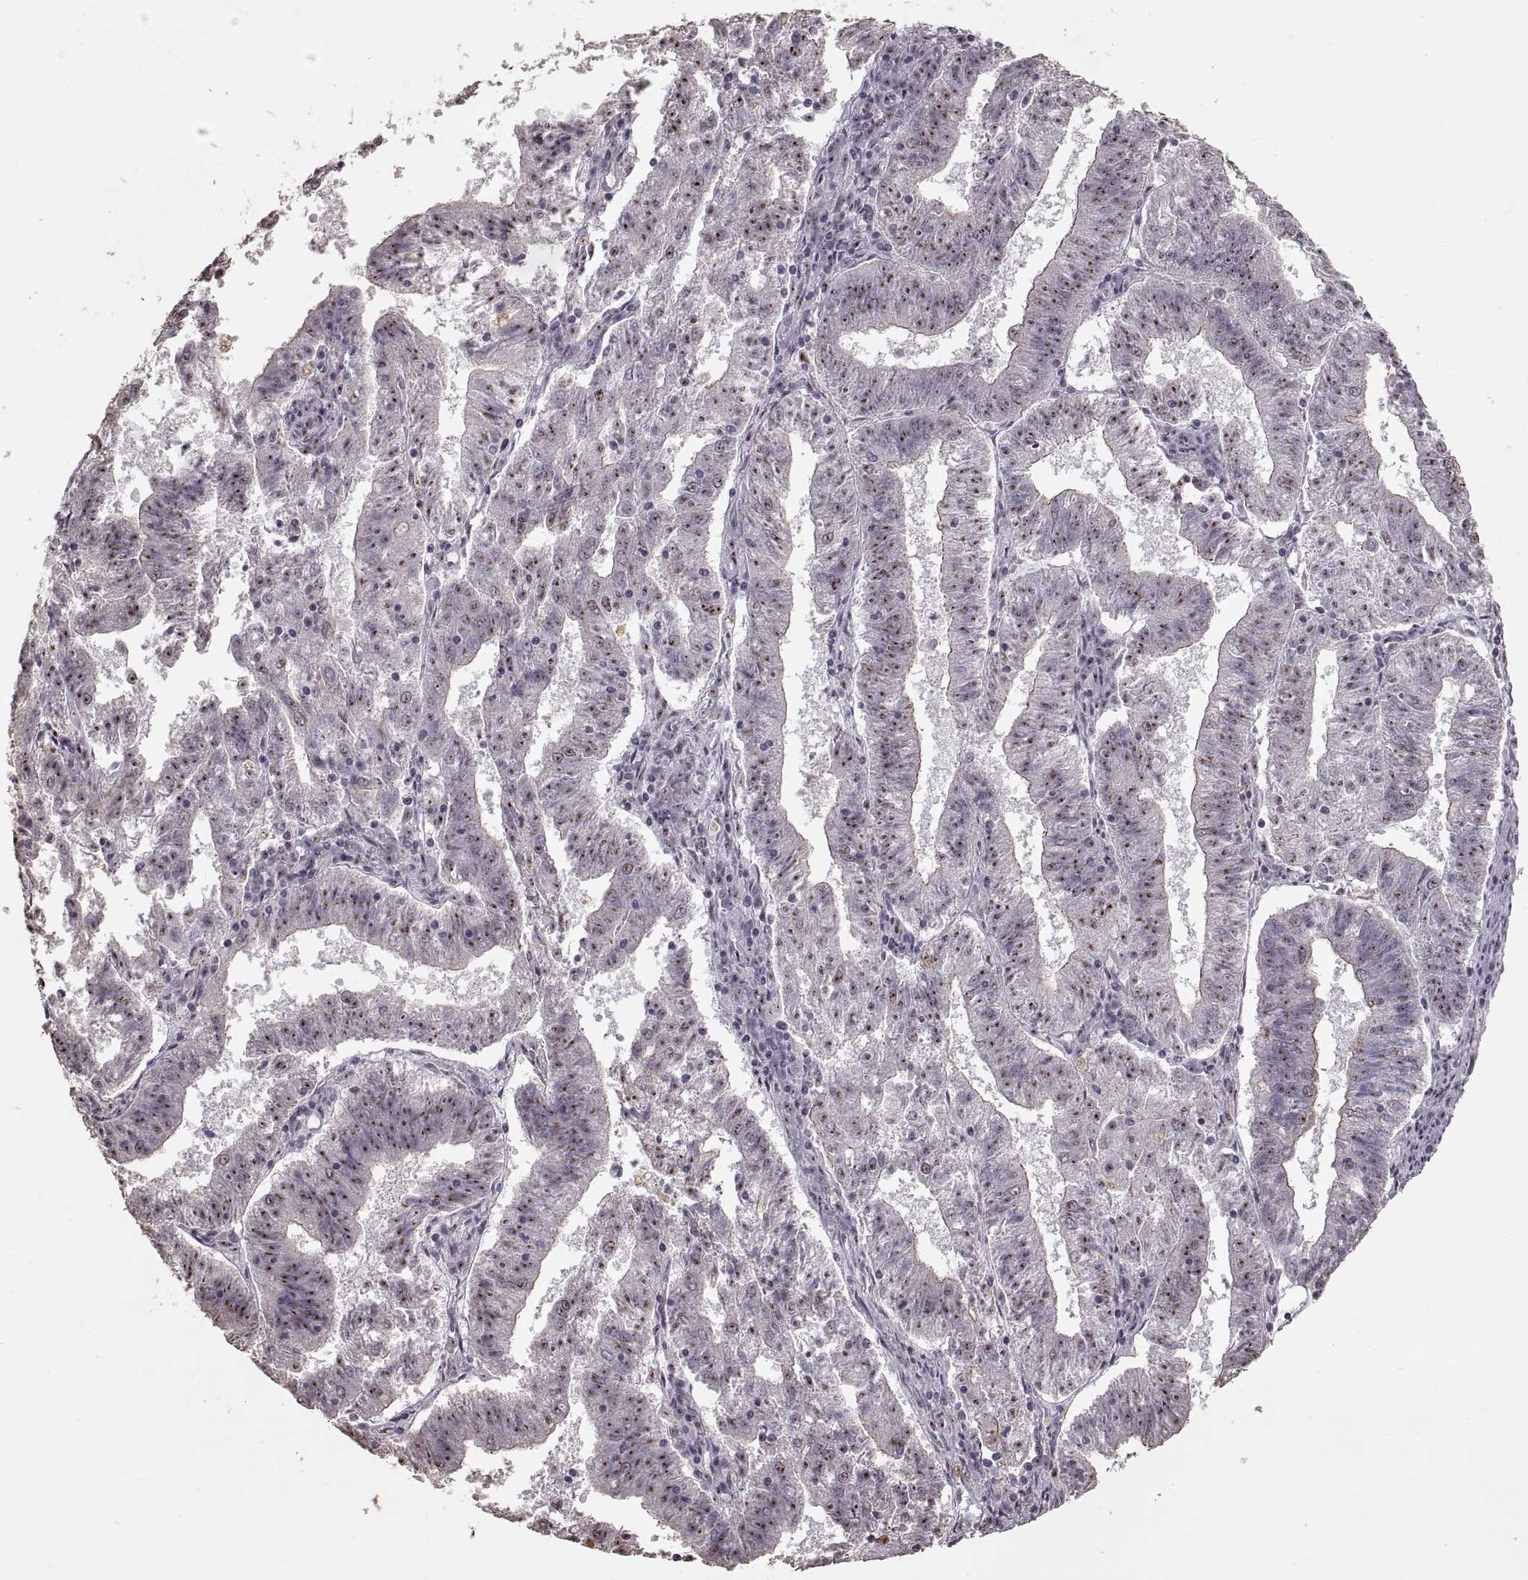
{"staining": {"intensity": "moderate", "quantity": "25%-75%", "location": "nuclear"}, "tissue": "endometrial cancer", "cell_type": "Tumor cells", "image_type": "cancer", "snomed": [{"axis": "morphology", "description": "Adenocarcinoma, NOS"}, {"axis": "topography", "description": "Endometrium"}], "caption": "IHC (DAB) staining of human endometrial adenocarcinoma shows moderate nuclear protein staining in approximately 25%-75% of tumor cells.", "gene": "PALS1", "patient": {"sex": "female", "age": 82}}